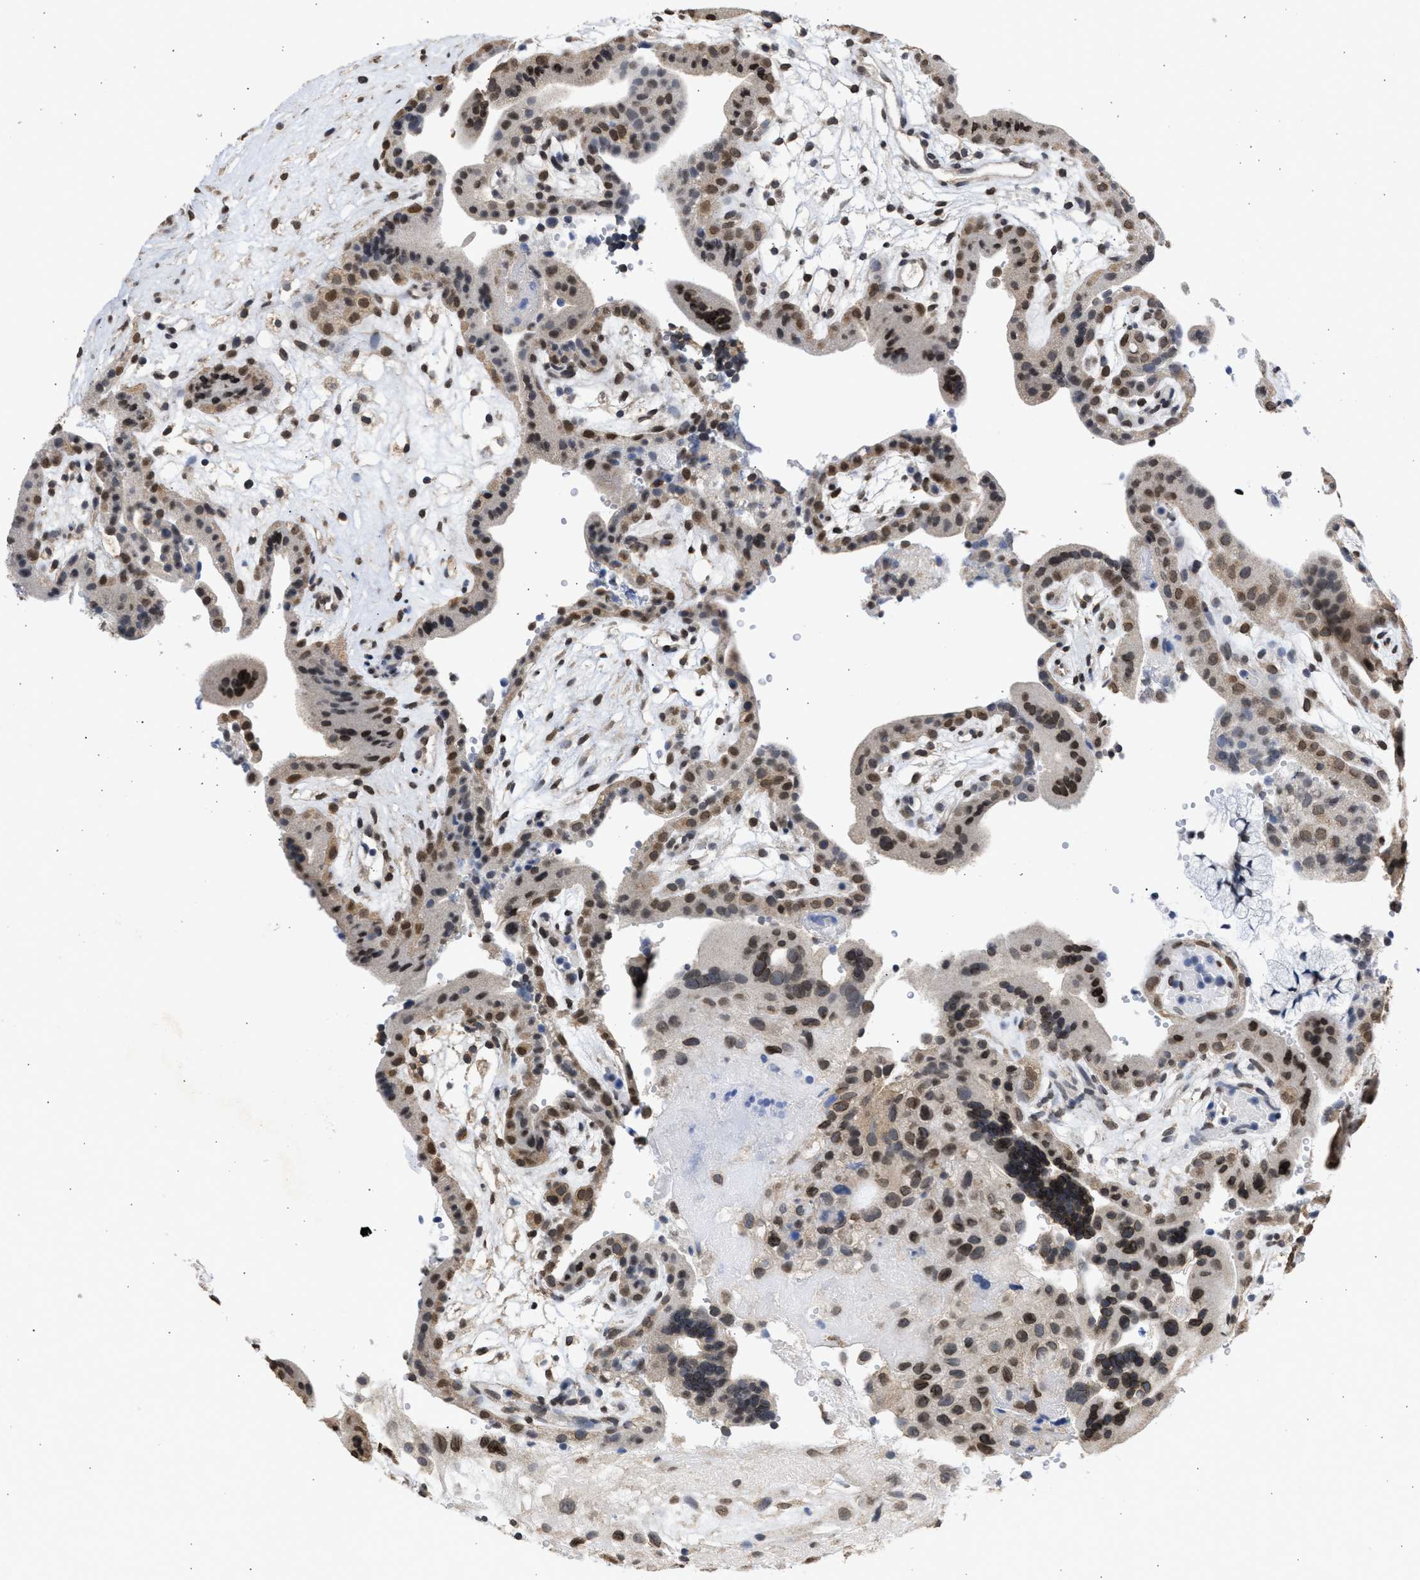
{"staining": {"intensity": "moderate", "quantity": ">75%", "location": "cytoplasmic/membranous,nuclear"}, "tissue": "placenta", "cell_type": "Decidual cells", "image_type": "normal", "snomed": [{"axis": "morphology", "description": "Normal tissue, NOS"}, {"axis": "topography", "description": "Placenta"}], "caption": "Approximately >75% of decidual cells in normal human placenta demonstrate moderate cytoplasmic/membranous,nuclear protein expression as visualized by brown immunohistochemical staining.", "gene": "NUP35", "patient": {"sex": "female", "age": 18}}